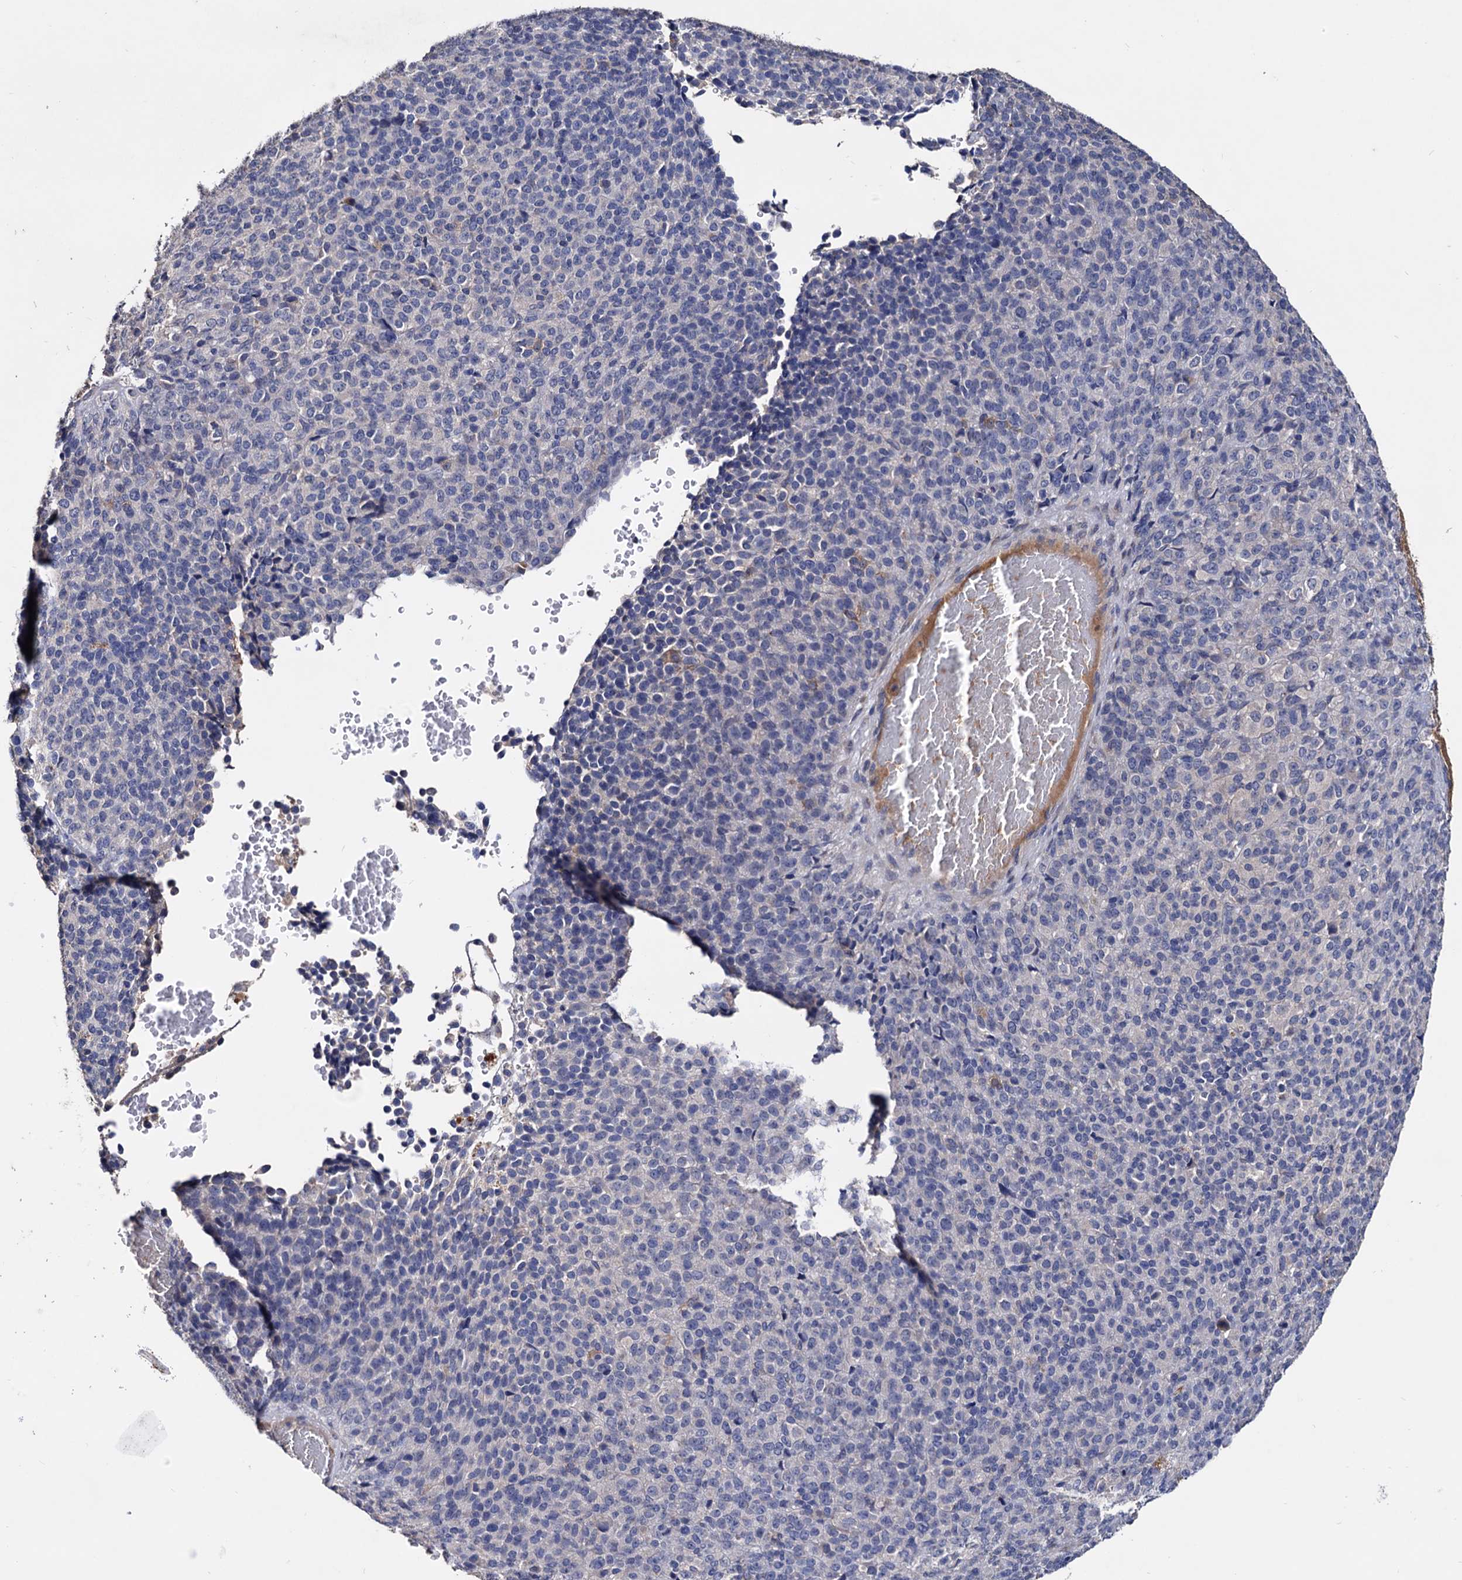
{"staining": {"intensity": "negative", "quantity": "none", "location": "none"}, "tissue": "melanoma", "cell_type": "Tumor cells", "image_type": "cancer", "snomed": [{"axis": "morphology", "description": "Malignant melanoma, Metastatic site"}, {"axis": "topography", "description": "Brain"}], "caption": "An IHC photomicrograph of malignant melanoma (metastatic site) is shown. There is no staining in tumor cells of malignant melanoma (metastatic site).", "gene": "NPAS4", "patient": {"sex": "female", "age": 56}}